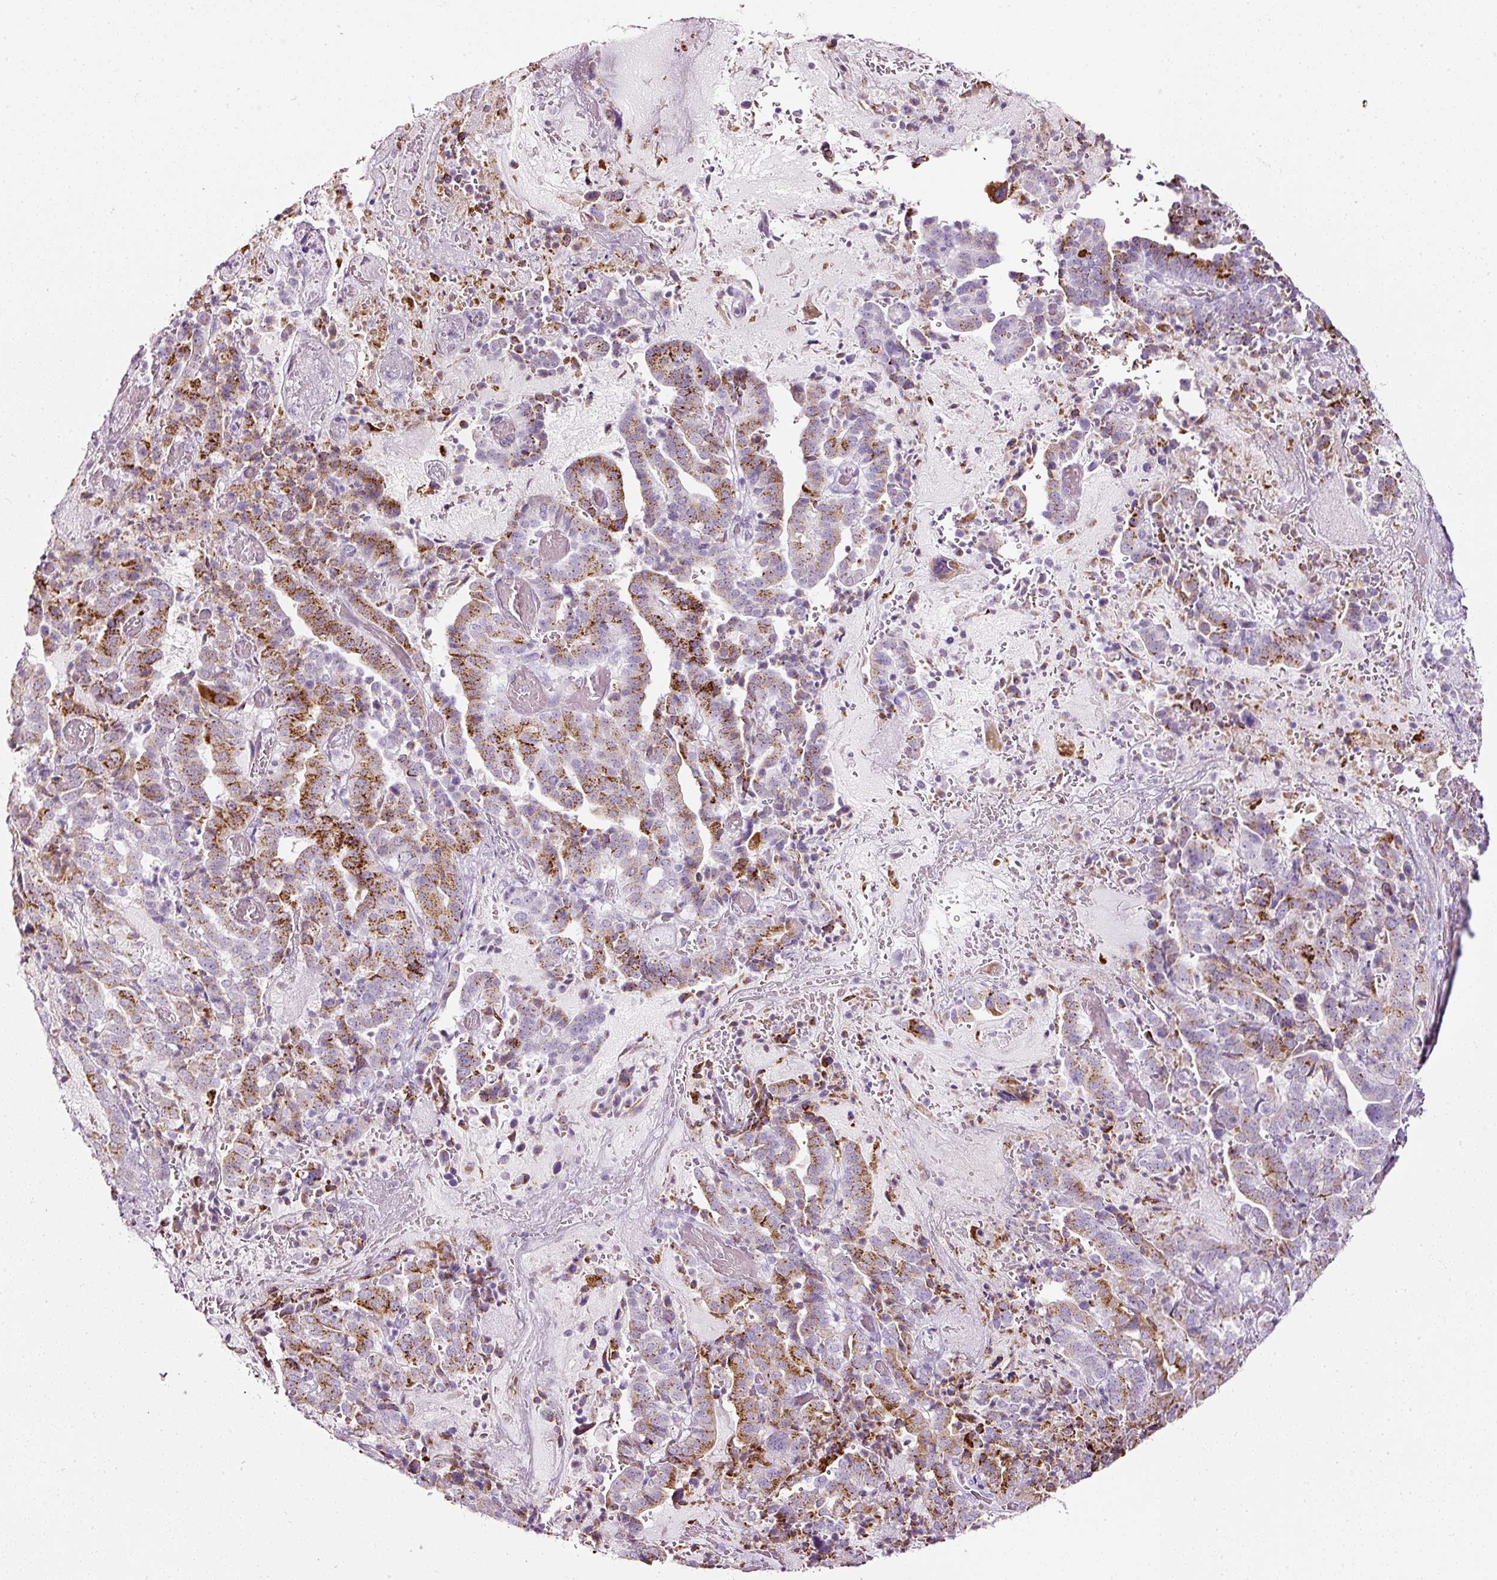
{"staining": {"intensity": "strong", "quantity": "25%-75%", "location": "cytoplasmic/membranous"}, "tissue": "stomach cancer", "cell_type": "Tumor cells", "image_type": "cancer", "snomed": [{"axis": "morphology", "description": "Adenocarcinoma, NOS"}, {"axis": "topography", "description": "Stomach"}], "caption": "Brown immunohistochemical staining in human adenocarcinoma (stomach) reveals strong cytoplasmic/membranous positivity in approximately 25%-75% of tumor cells.", "gene": "SDF4", "patient": {"sex": "male", "age": 48}}